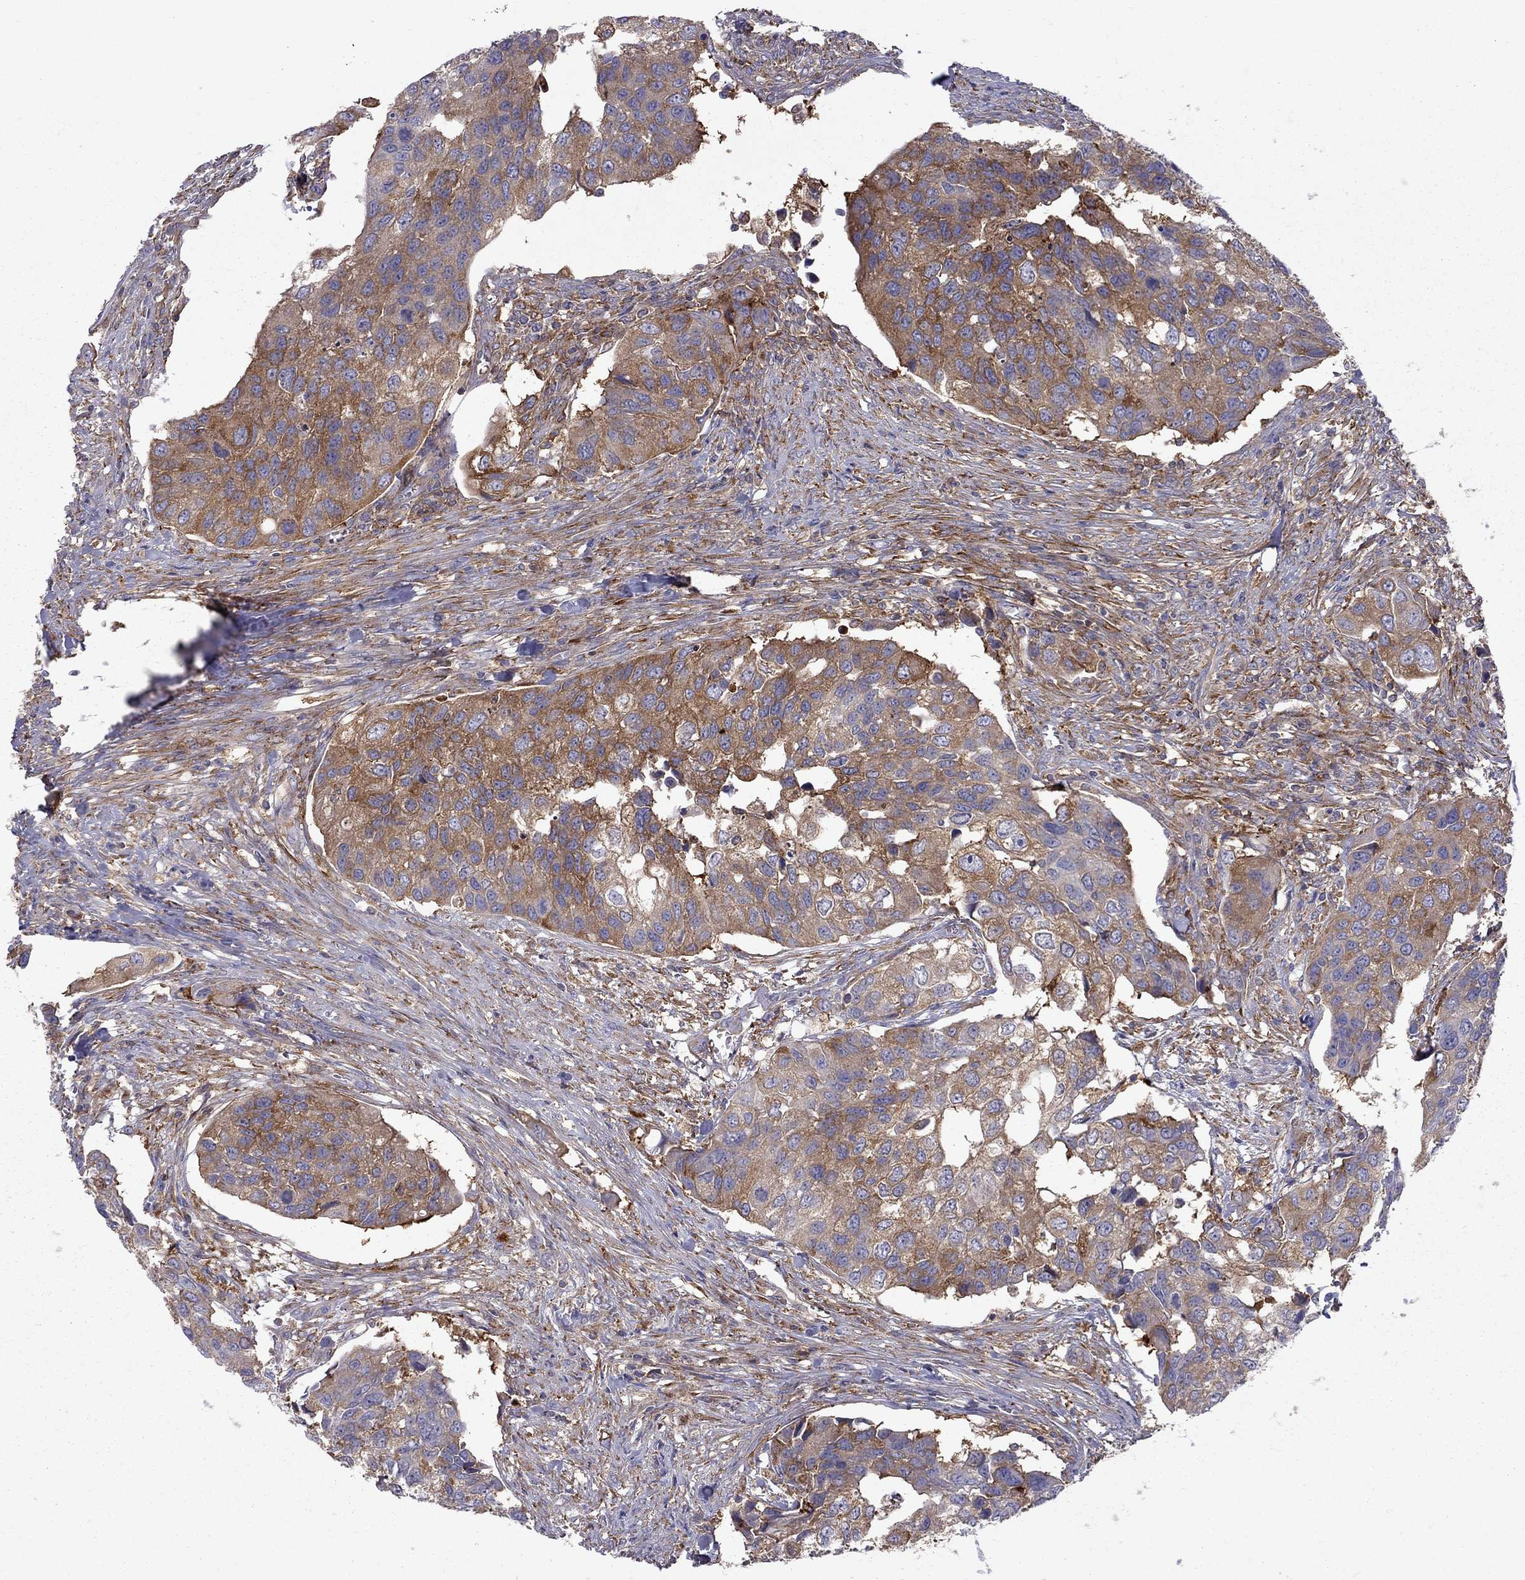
{"staining": {"intensity": "strong", "quantity": "25%-75%", "location": "cytoplasmic/membranous"}, "tissue": "urothelial cancer", "cell_type": "Tumor cells", "image_type": "cancer", "snomed": [{"axis": "morphology", "description": "Urothelial carcinoma, High grade"}, {"axis": "topography", "description": "Urinary bladder"}], "caption": "This histopathology image demonstrates immunohistochemistry (IHC) staining of urothelial cancer, with high strong cytoplasmic/membranous positivity in approximately 25%-75% of tumor cells.", "gene": "EIF4E3", "patient": {"sex": "male", "age": 60}}